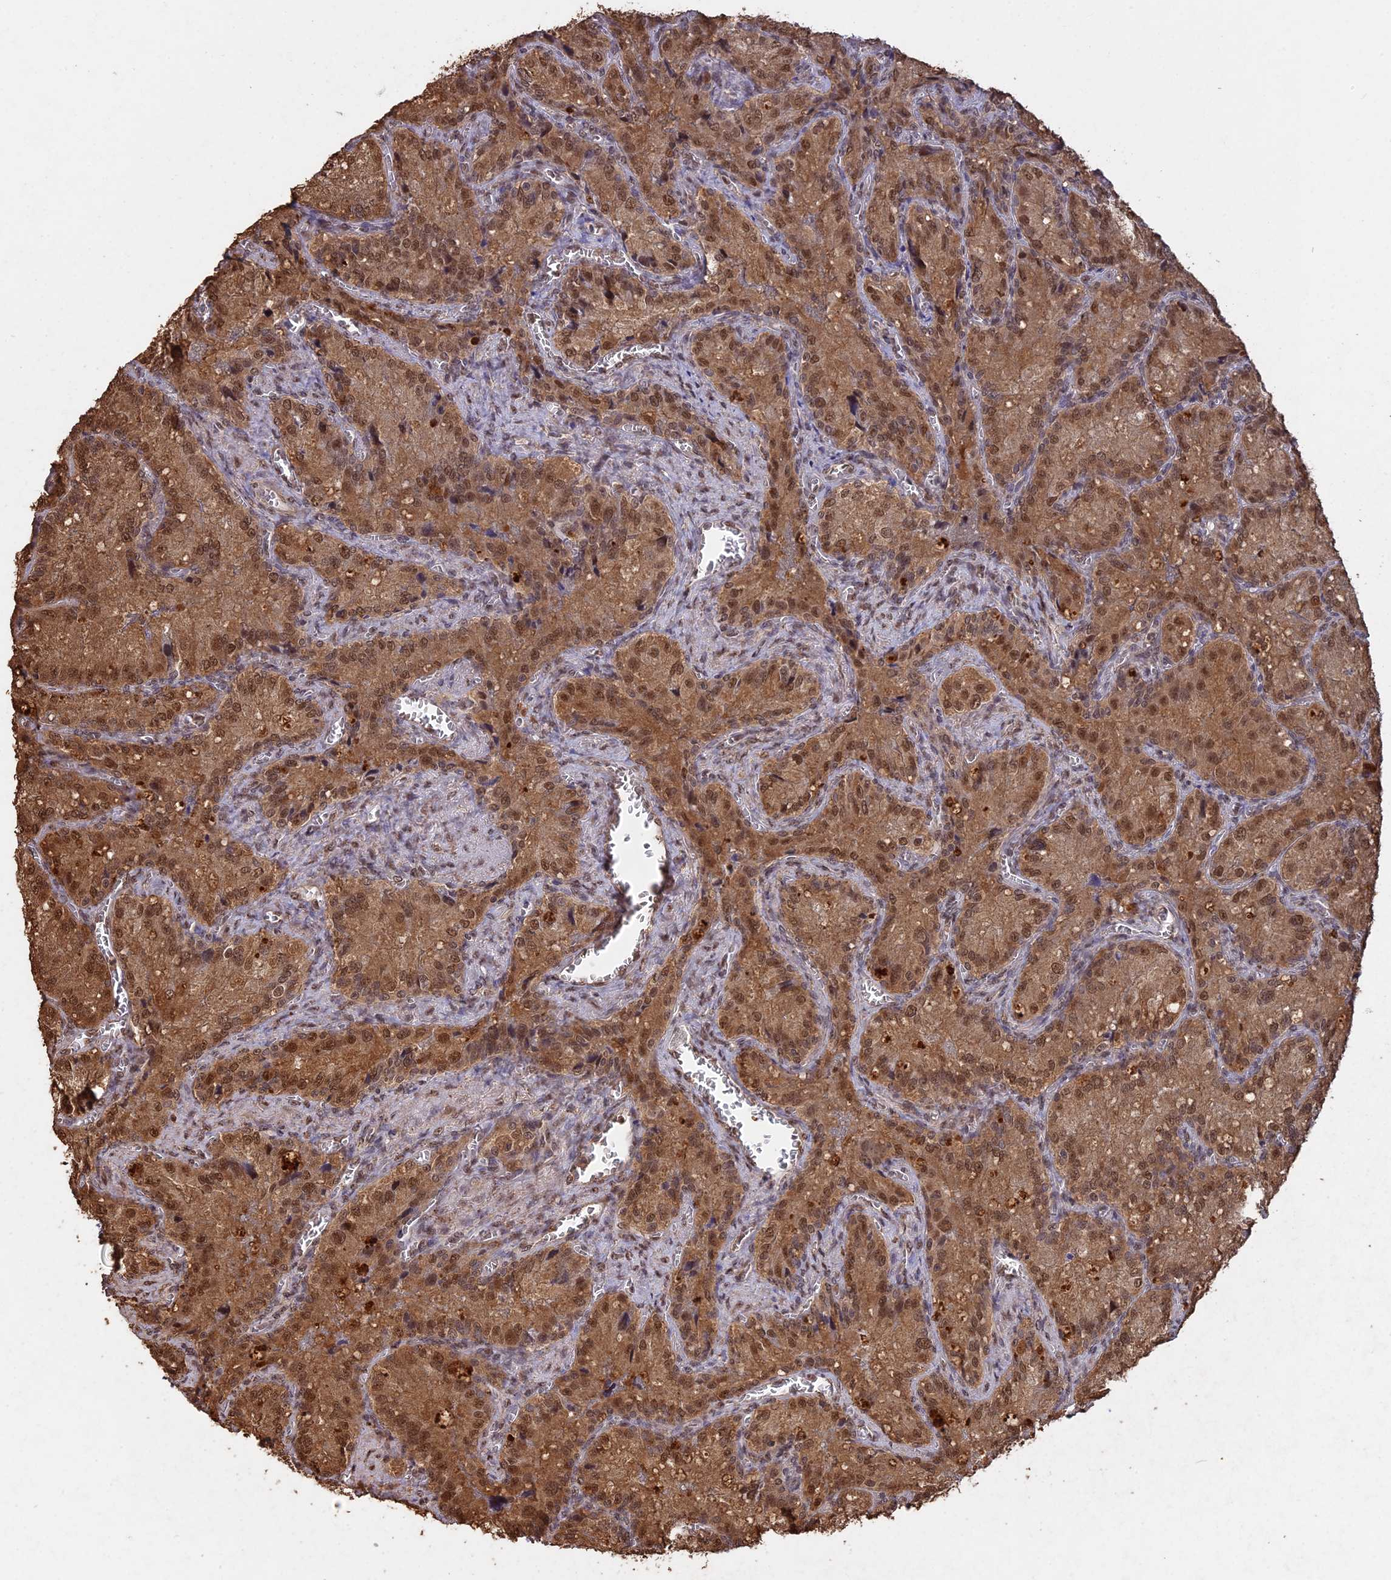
{"staining": {"intensity": "moderate", "quantity": ">75%", "location": "cytoplasmic/membranous,nuclear"}, "tissue": "seminal vesicle", "cell_type": "Glandular cells", "image_type": "normal", "snomed": [{"axis": "morphology", "description": "Normal tissue, NOS"}, {"axis": "topography", "description": "Seminal veicle"}], "caption": "Immunohistochemical staining of unremarkable human seminal vesicle exhibits moderate cytoplasmic/membranous,nuclear protein staining in about >75% of glandular cells. The staining was performed using DAB (3,3'-diaminobenzidine), with brown indicating positive protein expression. Nuclei are stained blue with hematoxylin.", "gene": "PSMC6", "patient": {"sex": "male", "age": 62}}